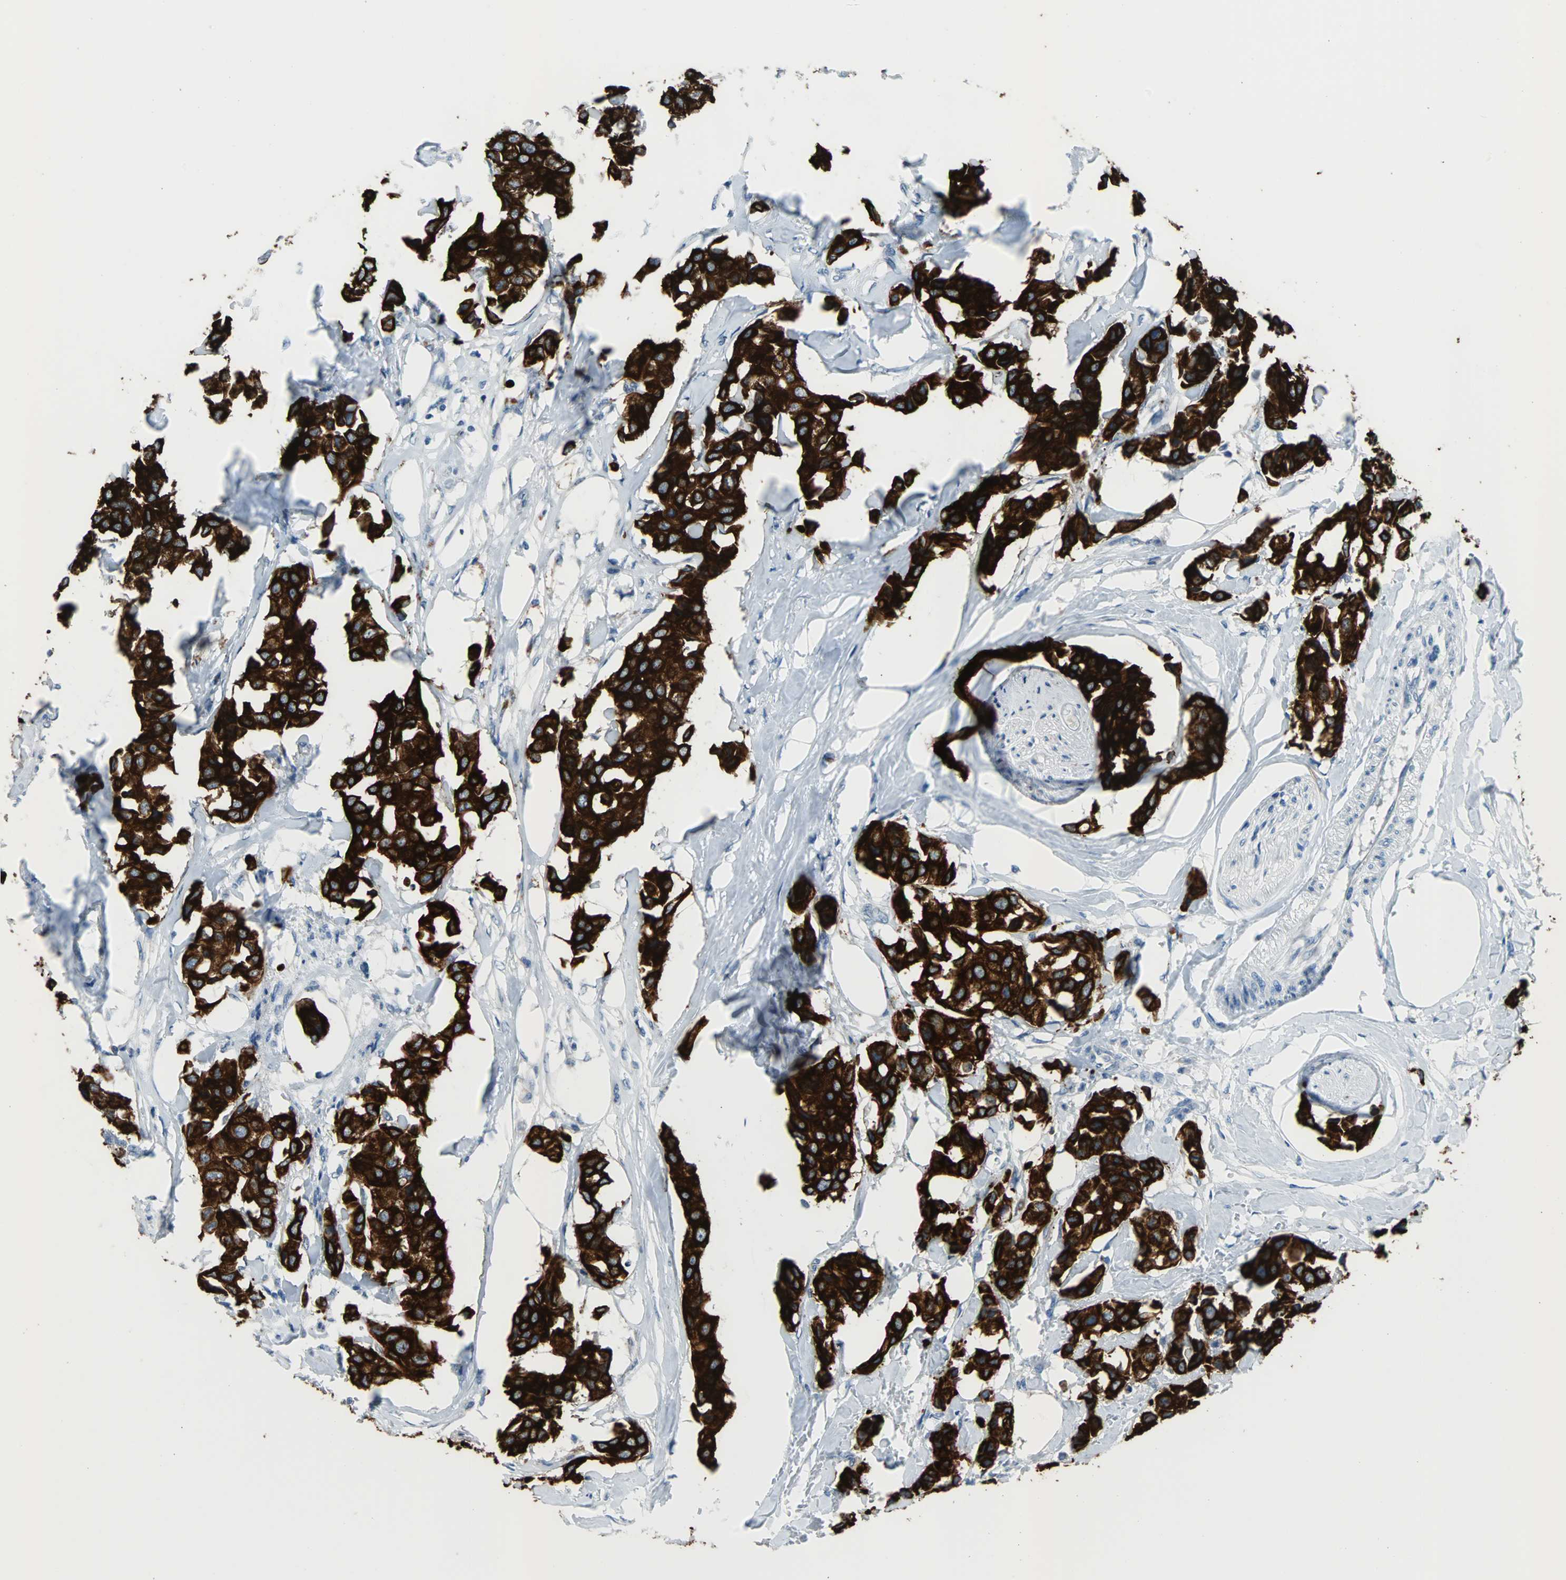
{"staining": {"intensity": "strong", "quantity": ">75%", "location": "cytoplasmic/membranous"}, "tissue": "breast cancer", "cell_type": "Tumor cells", "image_type": "cancer", "snomed": [{"axis": "morphology", "description": "Duct carcinoma"}, {"axis": "topography", "description": "Breast"}], "caption": "Immunohistochemistry (DAB (3,3'-diaminobenzidine)) staining of human infiltrating ductal carcinoma (breast) demonstrates strong cytoplasmic/membranous protein positivity in about >75% of tumor cells. (brown staining indicates protein expression, while blue staining denotes nuclei).", "gene": "KRT7", "patient": {"sex": "female", "age": 80}}